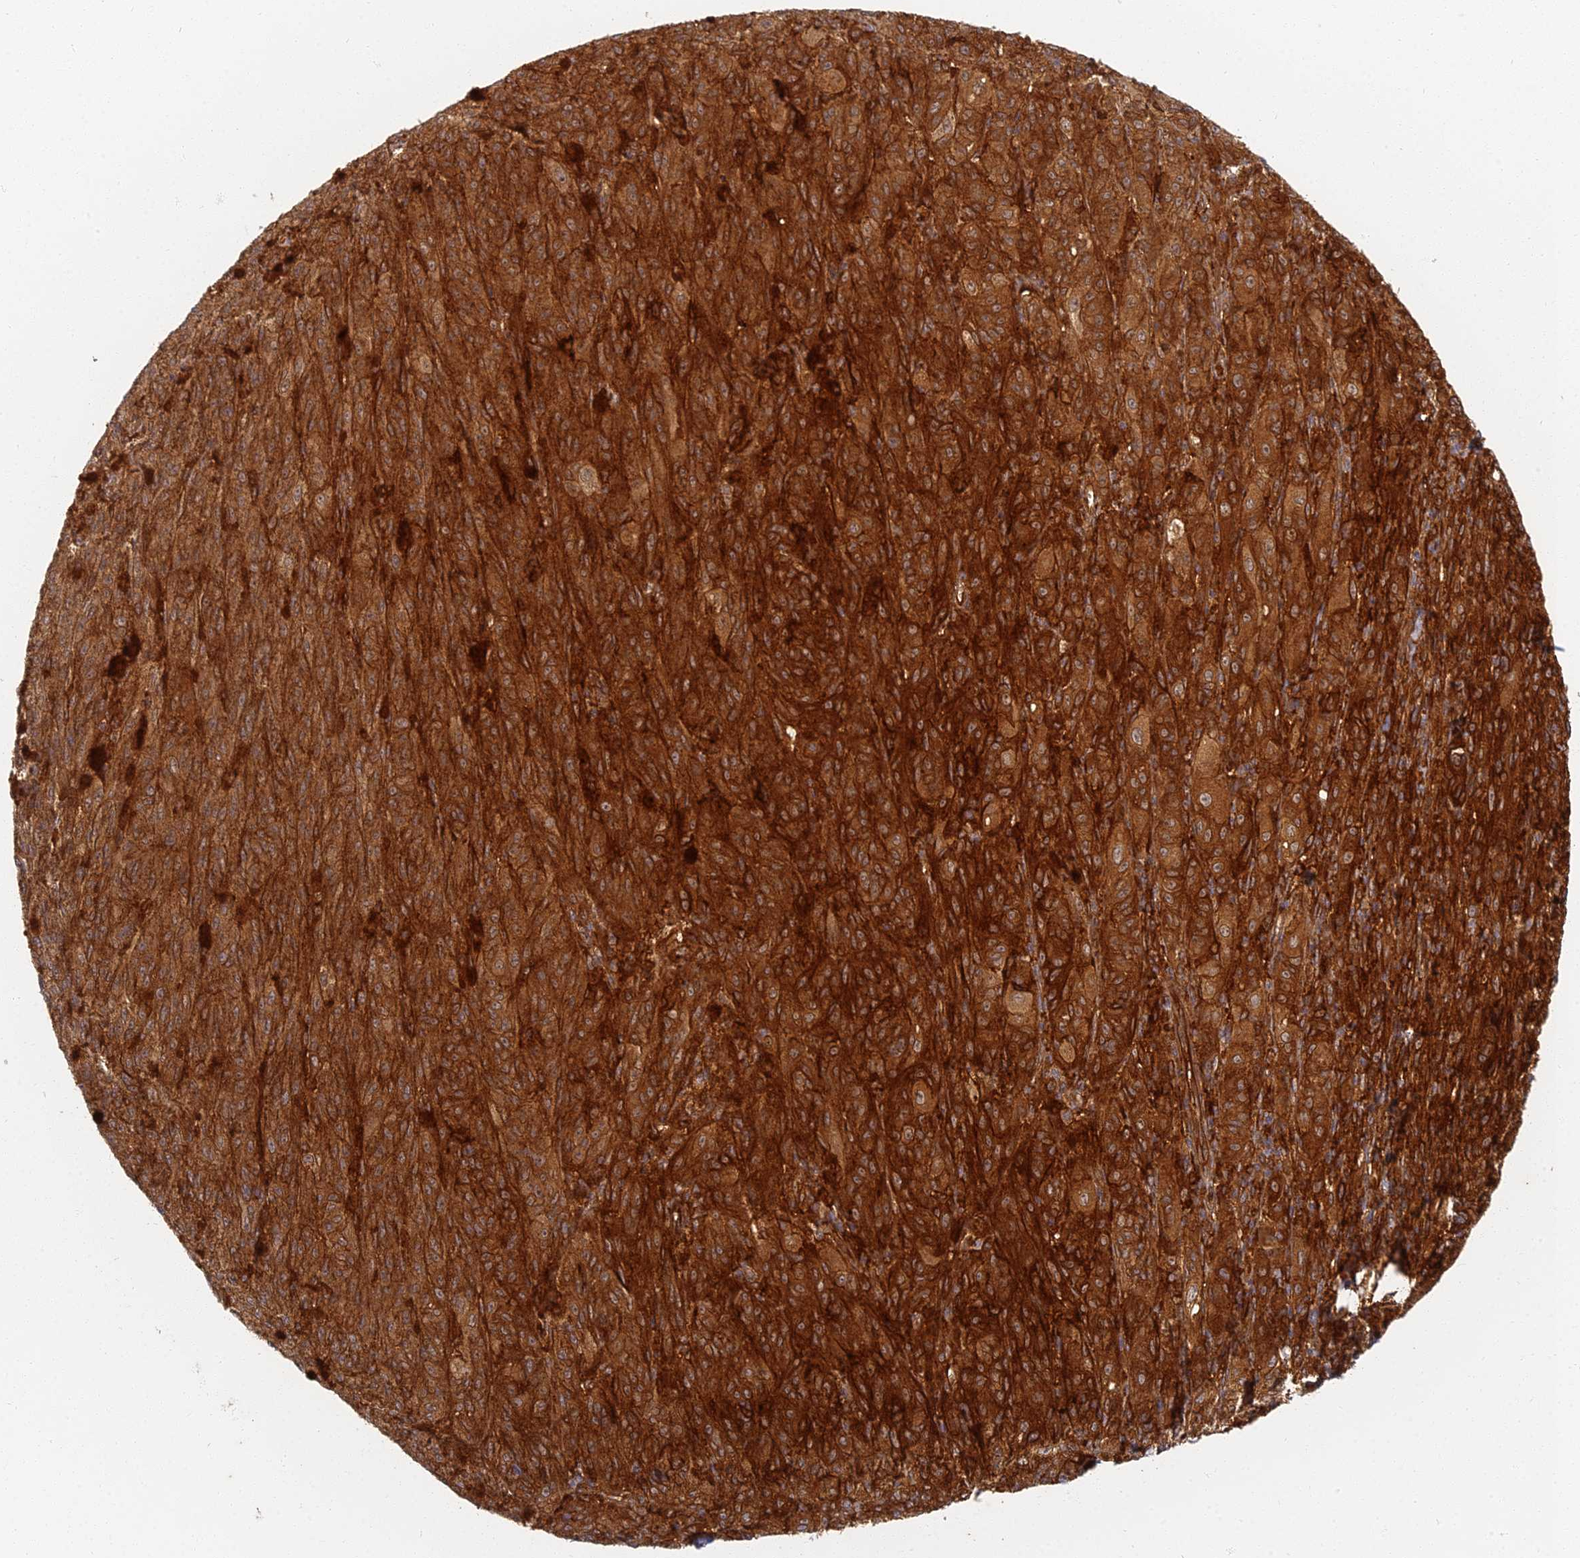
{"staining": {"intensity": "strong", "quantity": ">75%", "location": "cytoplasmic/membranous"}, "tissue": "melanoma", "cell_type": "Tumor cells", "image_type": "cancer", "snomed": [{"axis": "morphology", "description": "Malignant melanoma, NOS"}, {"axis": "topography", "description": "Skin"}], "caption": "A high amount of strong cytoplasmic/membranous positivity is seen in about >75% of tumor cells in malignant melanoma tissue. Immunohistochemistry (ihc) stains the protein in brown and the nuclei are stained blue.", "gene": "INO80D", "patient": {"sex": "female", "age": 52}}